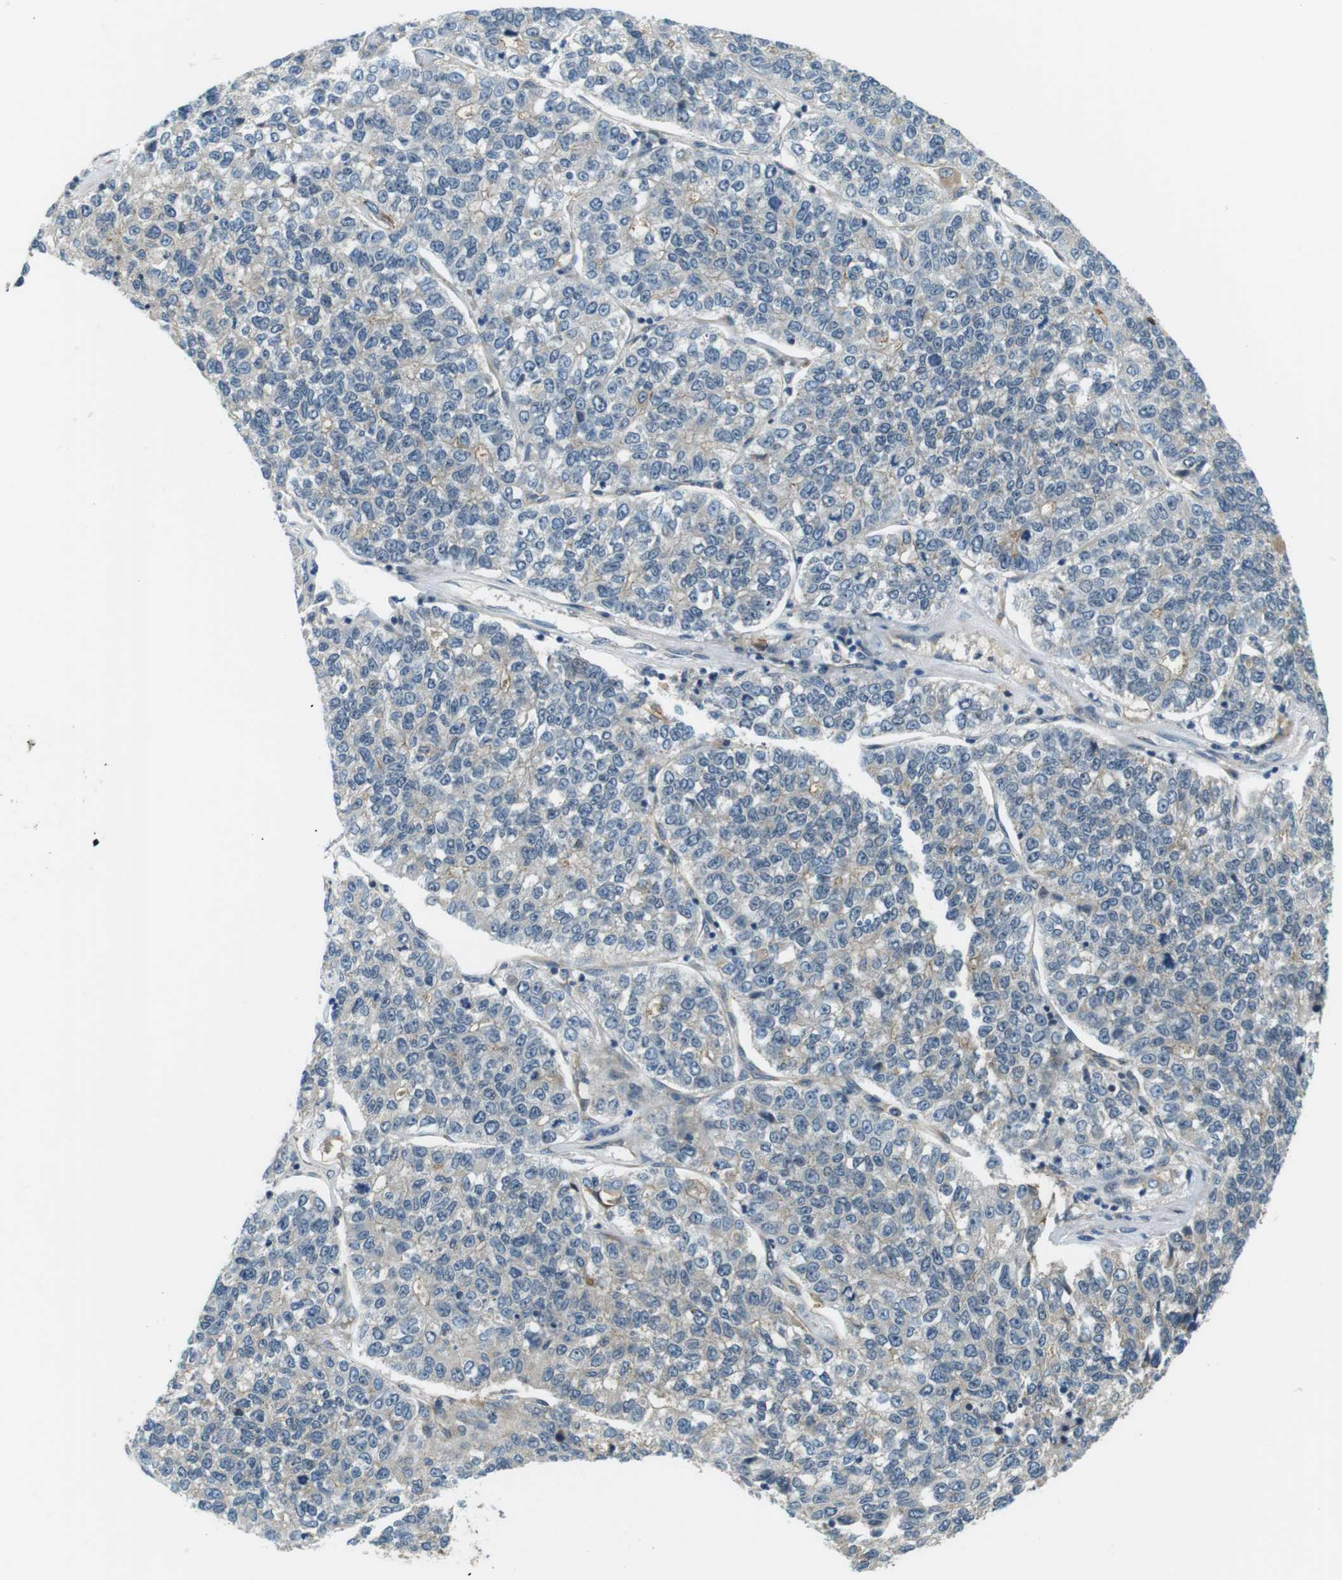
{"staining": {"intensity": "negative", "quantity": "none", "location": "none"}, "tissue": "lung cancer", "cell_type": "Tumor cells", "image_type": "cancer", "snomed": [{"axis": "morphology", "description": "Adenocarcinoma, NOS"}, {"axis": "topography", "description": "Lung"}], "caption": "High magnification brightfield microscopy of lung cancer (adenocarcinoma) stained with DAB (brown) and counterstained with hematoxylin (blue): tumor cells show no significant positivity.", "gene": "PALD1", "patient": {"sex": "male", "age": 49}}